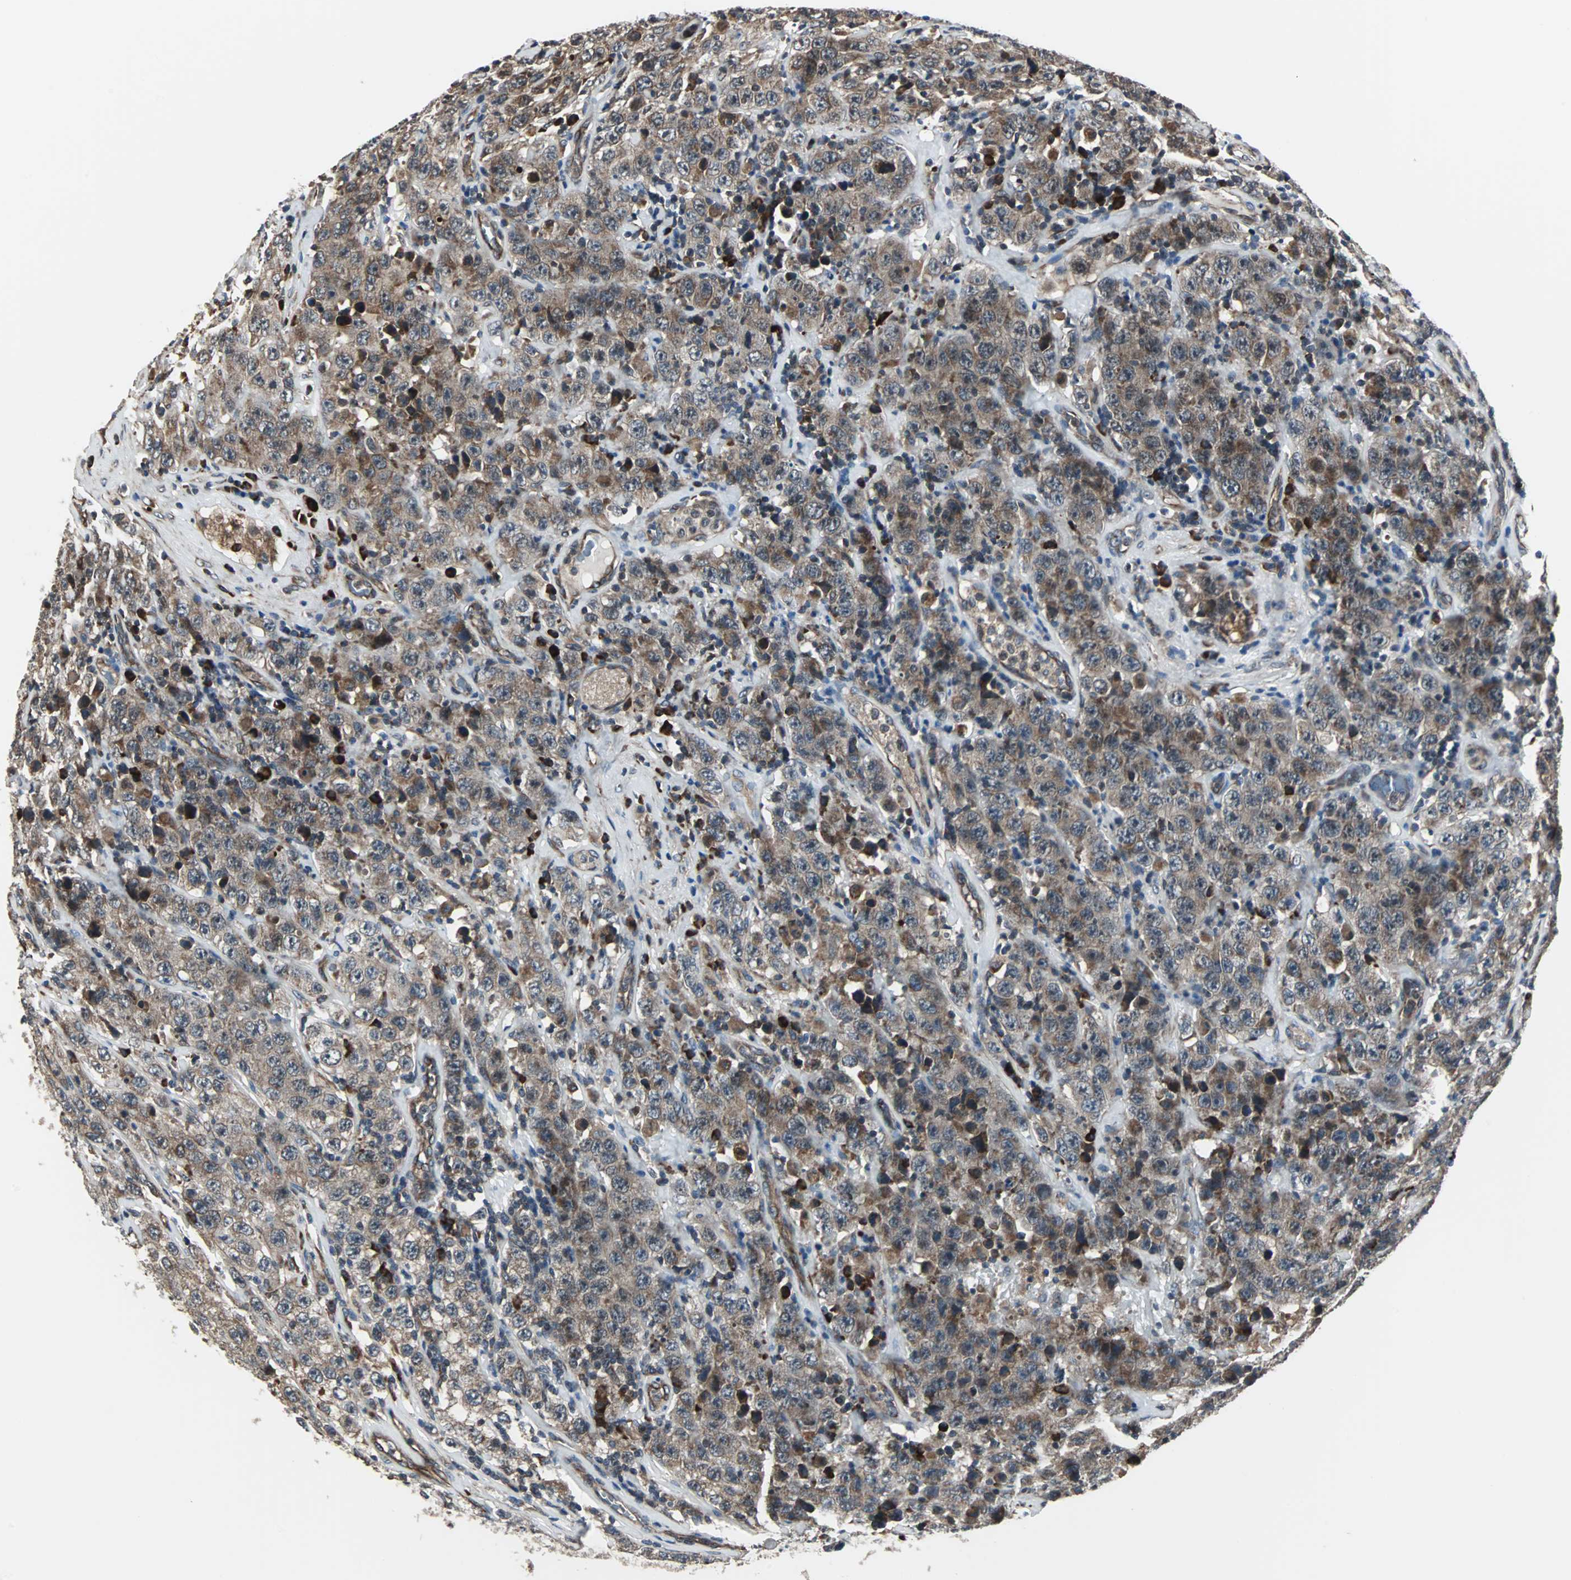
{"staining": {"intensity": "moderate", "quantity": ">75%", "location": "cytoplasmic/membranous"}, "tissue": "testis cancer", "cell_type": "Tumor cells", "image_type": "cancer", "snomed": [{"axis": "morphology", "description": "Seminoma, NOS"}, {"axis": "topography", "description": "Testis"}], "caption": "Human testis cancer (seminoma) stained with a protein marker displays moderate staining in tumor cells.", "gene": "CHP1", "patient": {"sex": "male", "age": 52}}